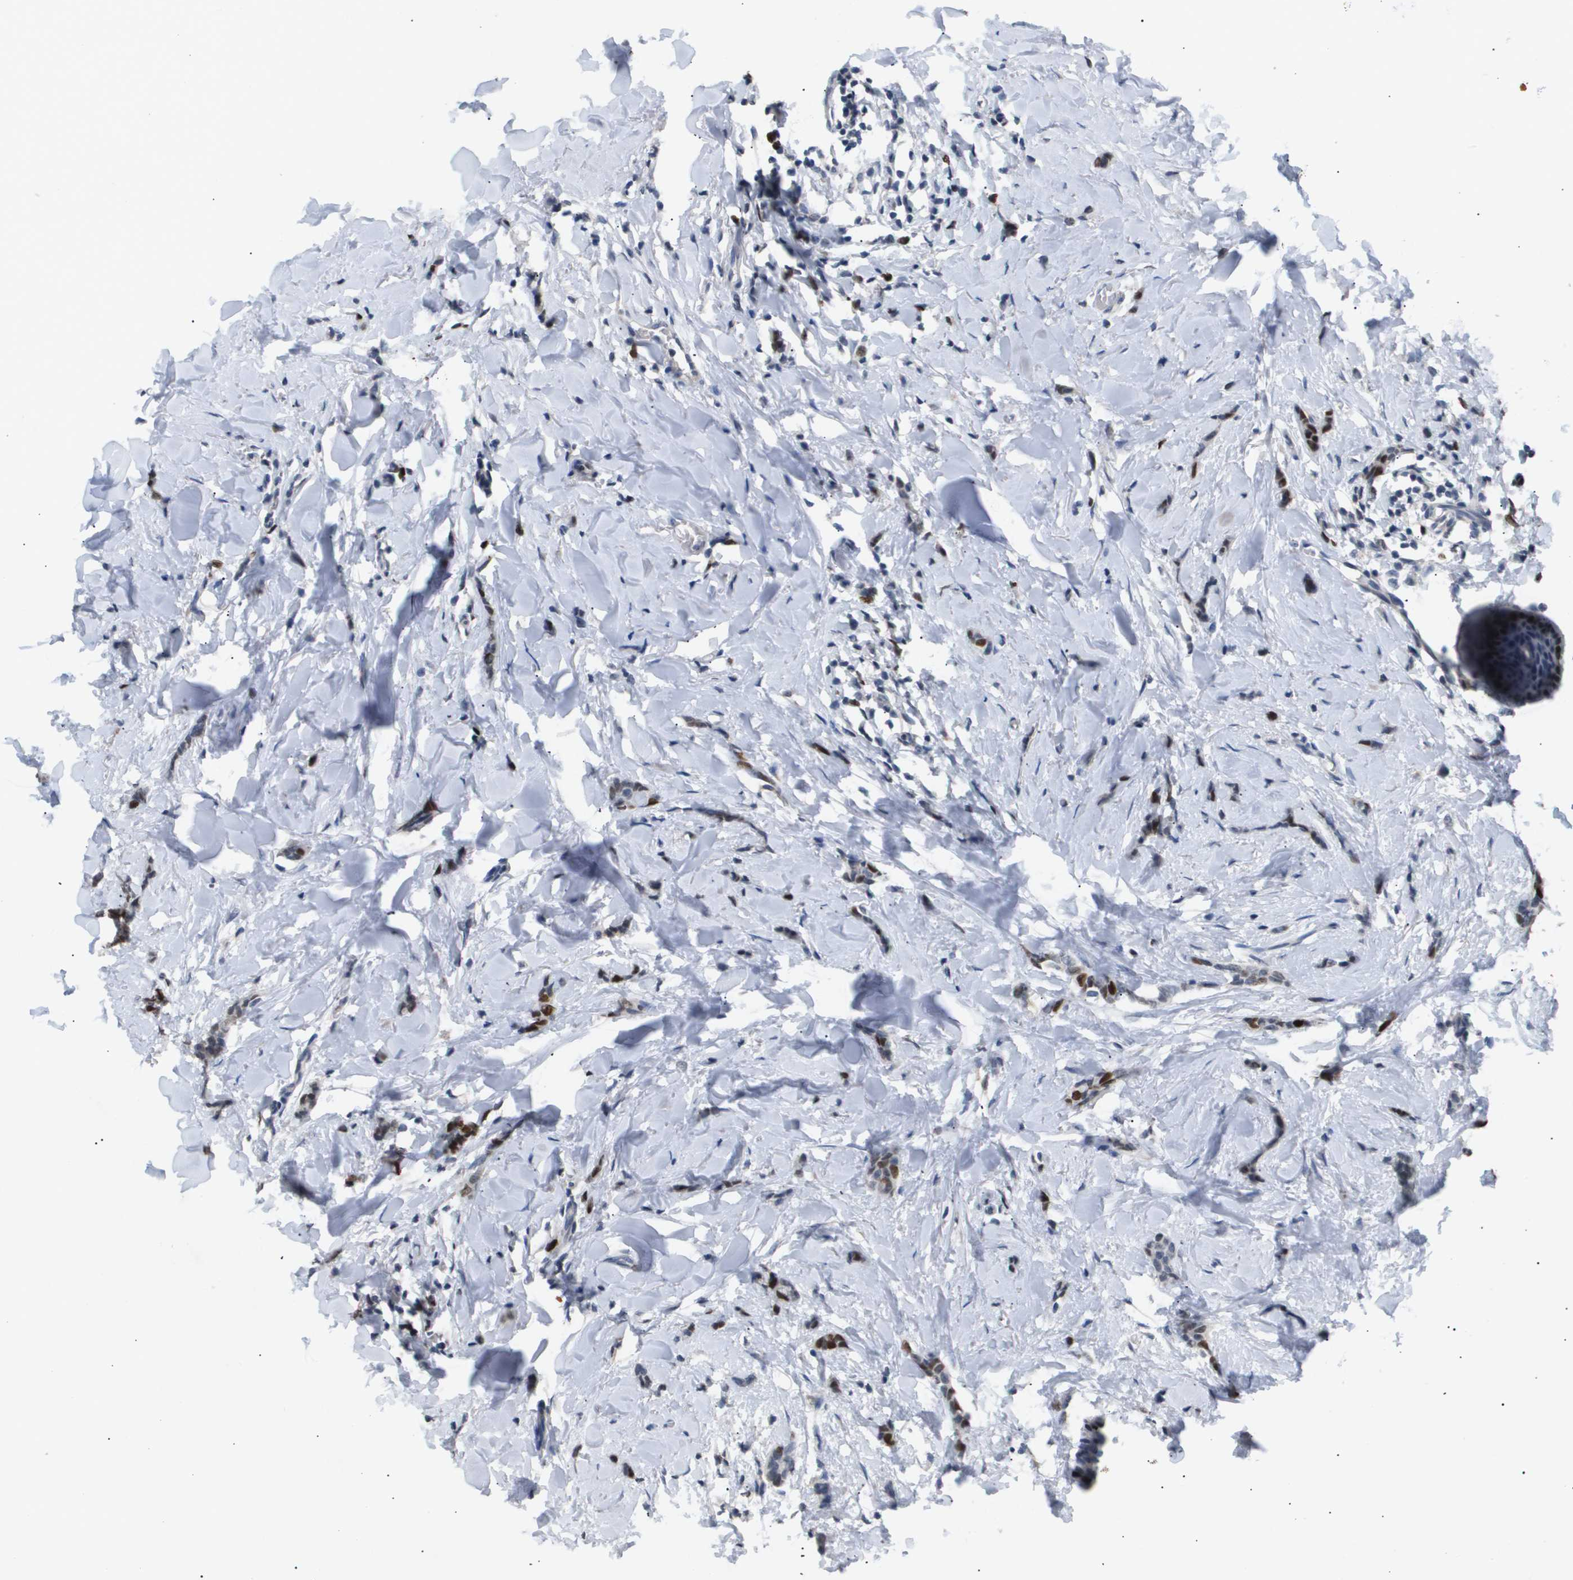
{"staining": {"intensity": "strong", "quantity": "25%-75%", "location": "nuclear"}, "tissue": "breast cancer", "cell_type": "Tumor cells", "image_type": "cancer", "snomed": [{"axis": "morphology", "description": "Lobular carcinoma"}, {"axis": "topography", "description": "Skin"}, {"axis": "topography", "description": "Breast"}], "caption": "Breast lobular carcinoma stained for a protein (brown) shows strong nuclear positive staining in about 25%-75% of tumor cells.", "gene": "ANAPC2", "patient": {"sex": "female", "age": 46}}